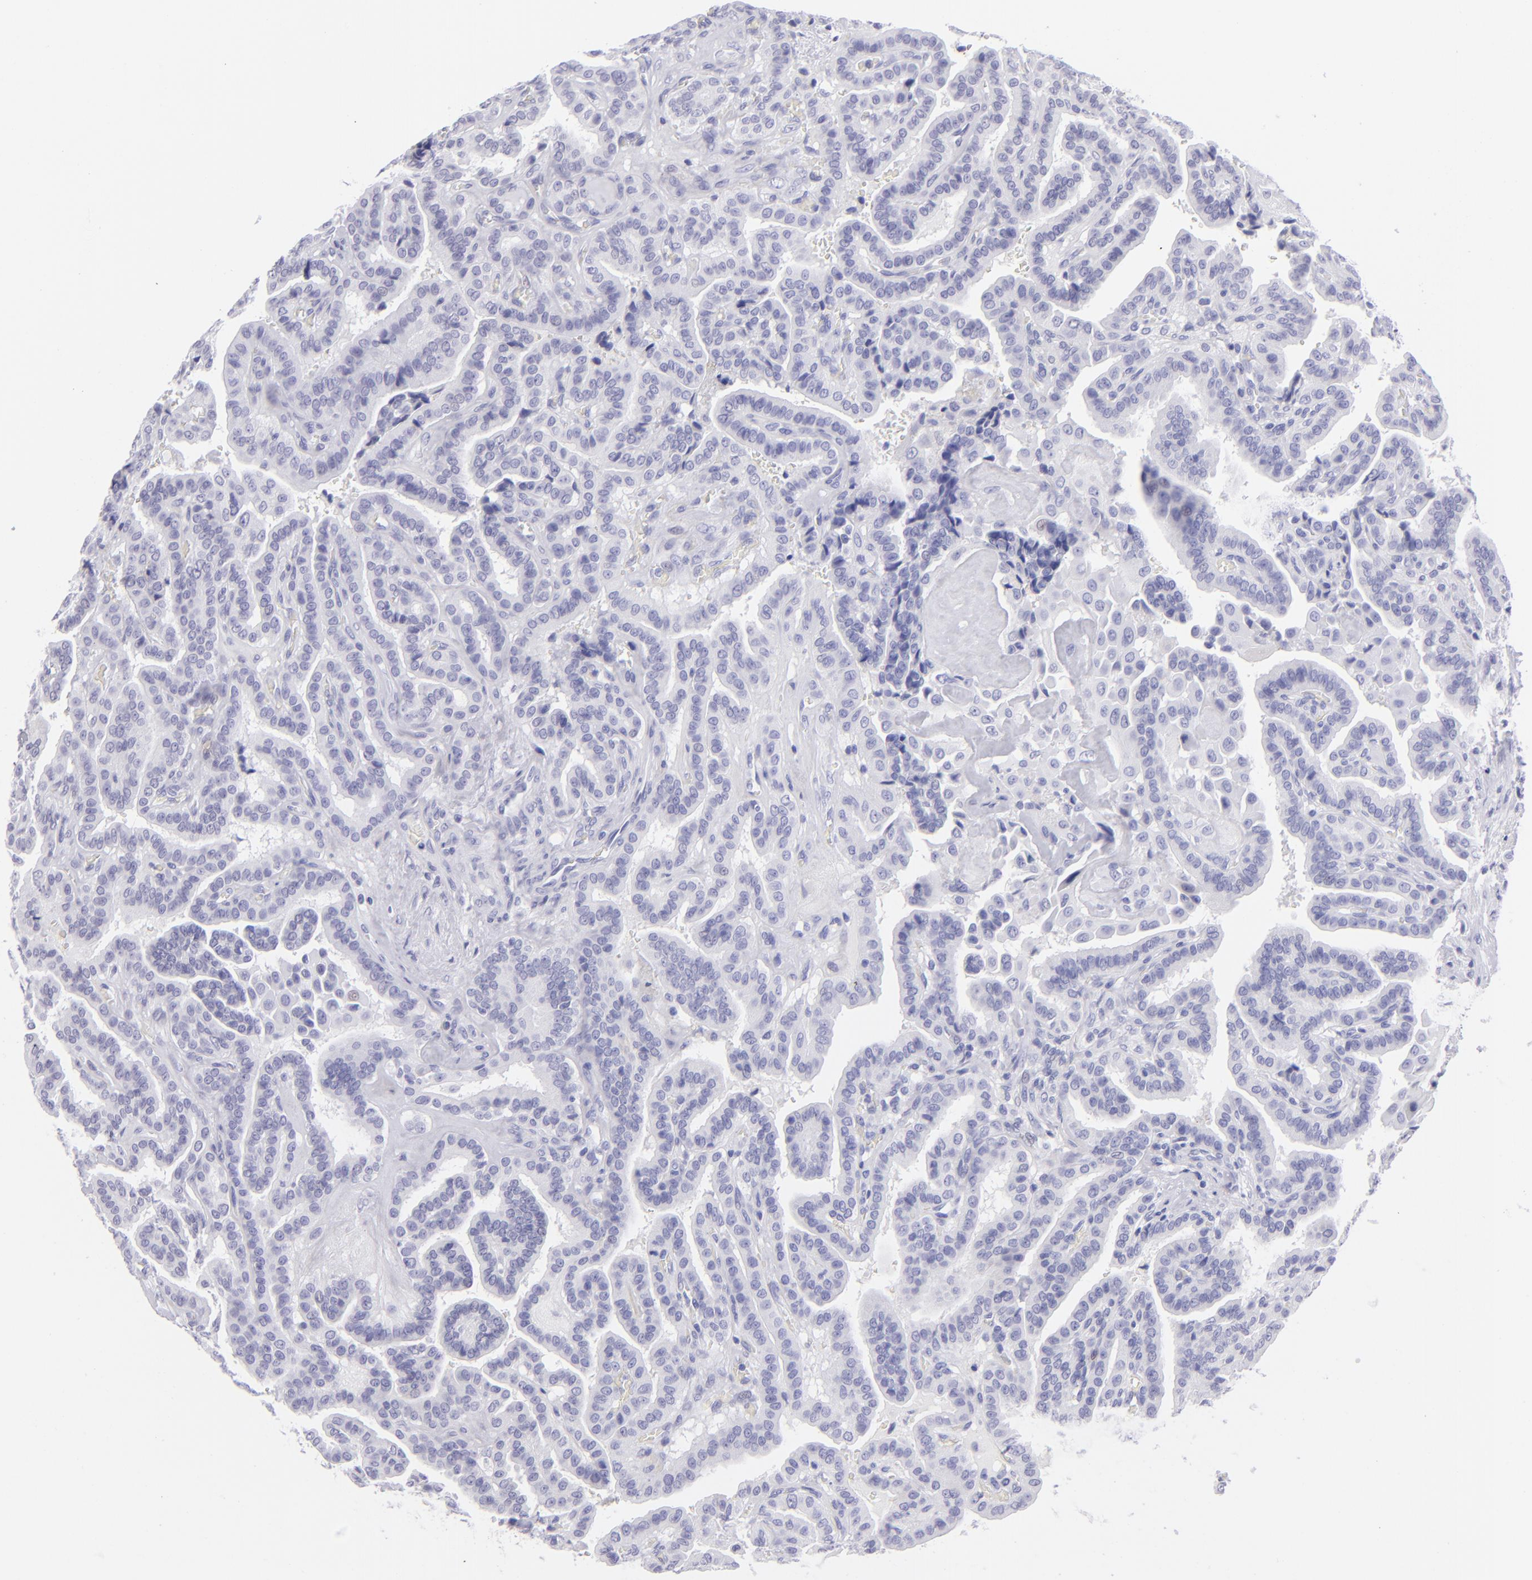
{"staining": {"intensity": "negative", "quantity": "none", "location": "none"}, "tissue": "thyroid cancer", "cell_type": "Tumor cells", "image_type": "cancer", "snomed": [{"axis": "morphology", "description": "Papillary adenocarcinoma, NOS"}, {"axis": "topography", "description": "Thyroid gland"}], "caption": "Tumor cells are negative for protein expression in human thyroid papillary adenocarcinoma.", "gene": "SLC1A3", "patient": {"sex": "male", "age": 87}}